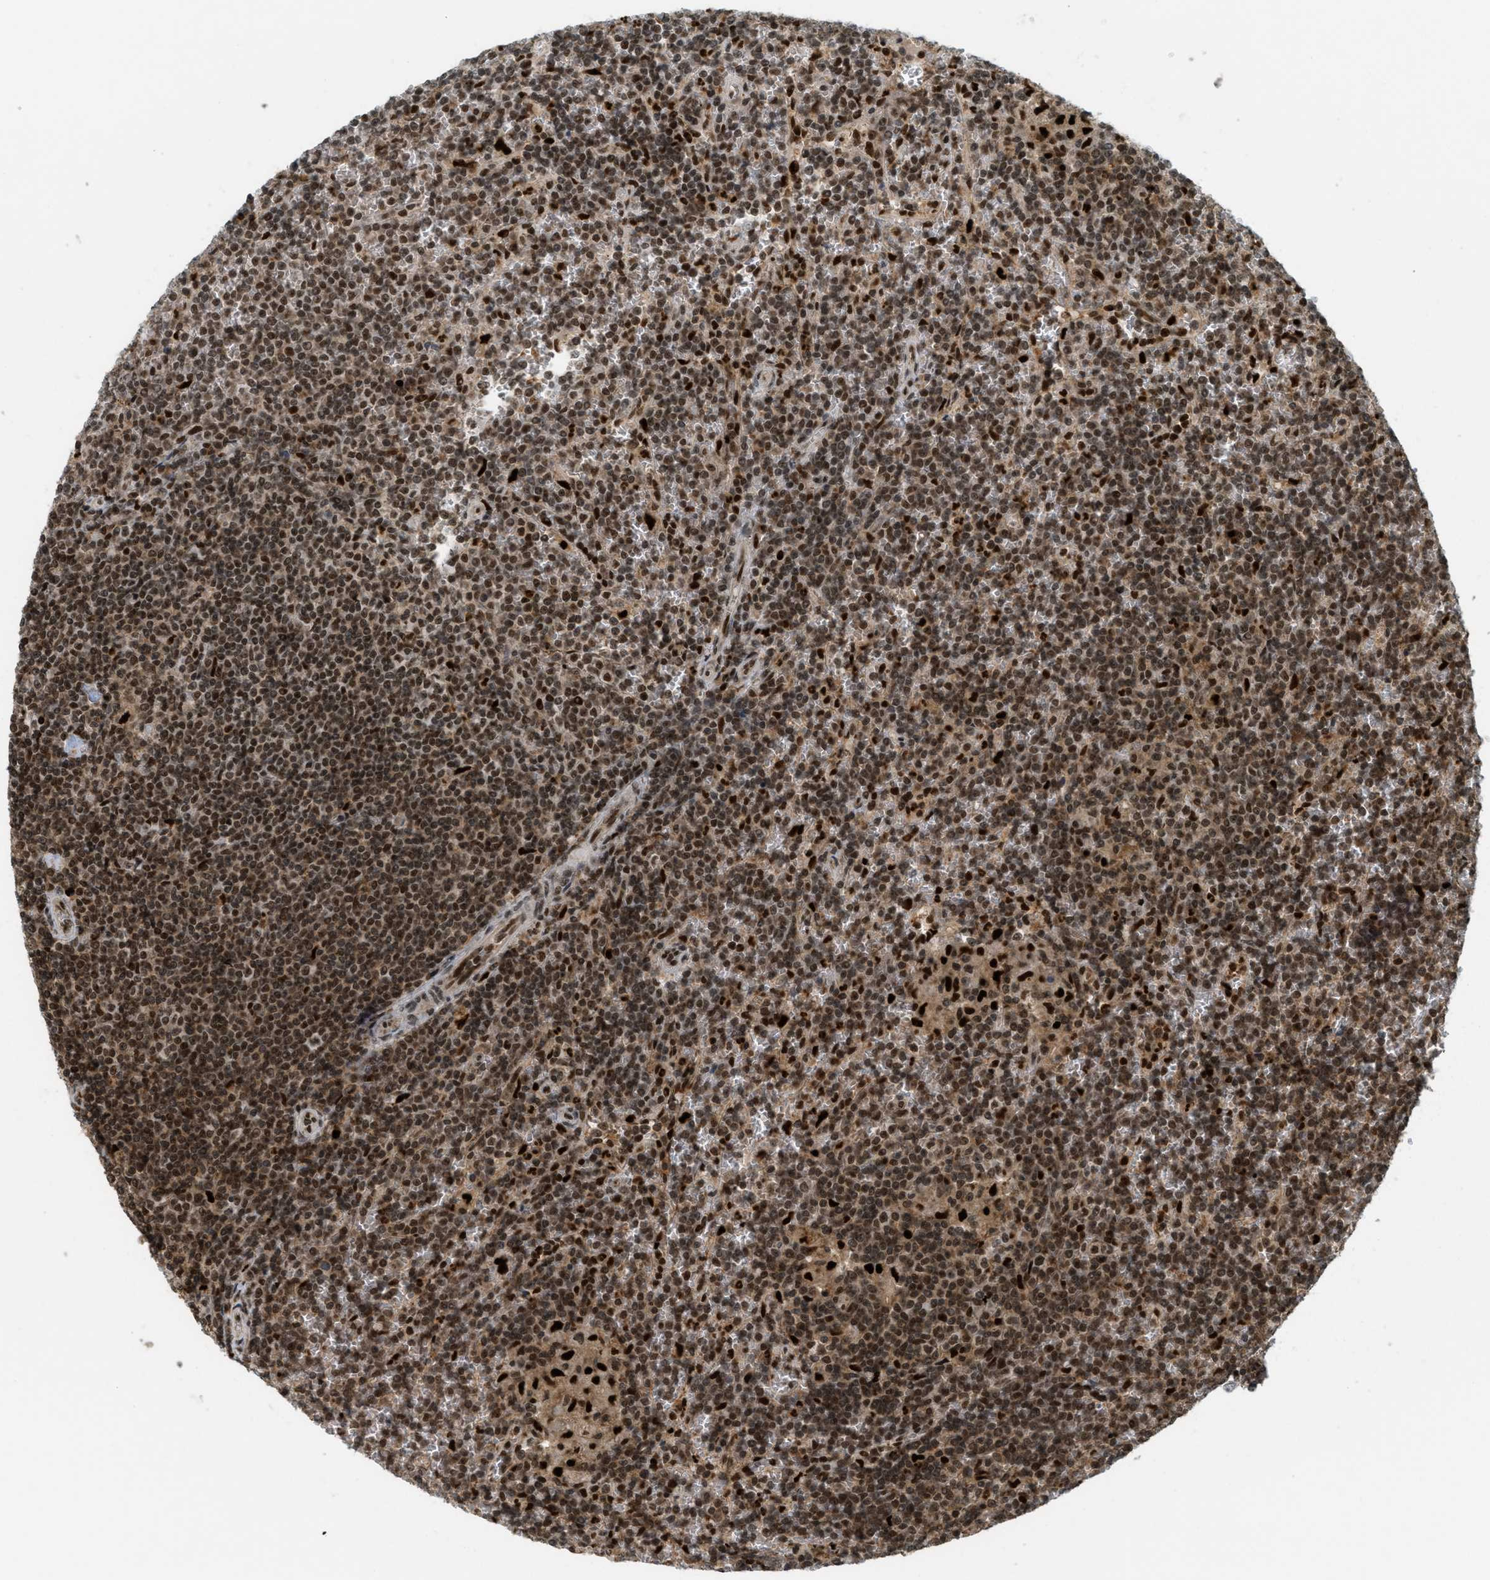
{"staining": {"intensity": "strong", "quantity": ">75%", "location": "cytoplasmic/membranous,nuclear"}, "tissue": "lymphoma", "cell_type": "Tumor cells", "image_type": "cancer", "snomed": [{"axis": "morphology", "description": "Malignant lymphoma, non-Hodgkin's type, Low grade"}, {"axis": "topography", "description": "Spleen"}], "caption": "An IHC histopathology image of tumor tissue is shown. Protein staining in brown labels strong cytoplasmic/membranous and nuclear positivity in lymphoma within tumor cells.", "gene": "TLK1", "patient": {"sex": "female", "age": 19}}